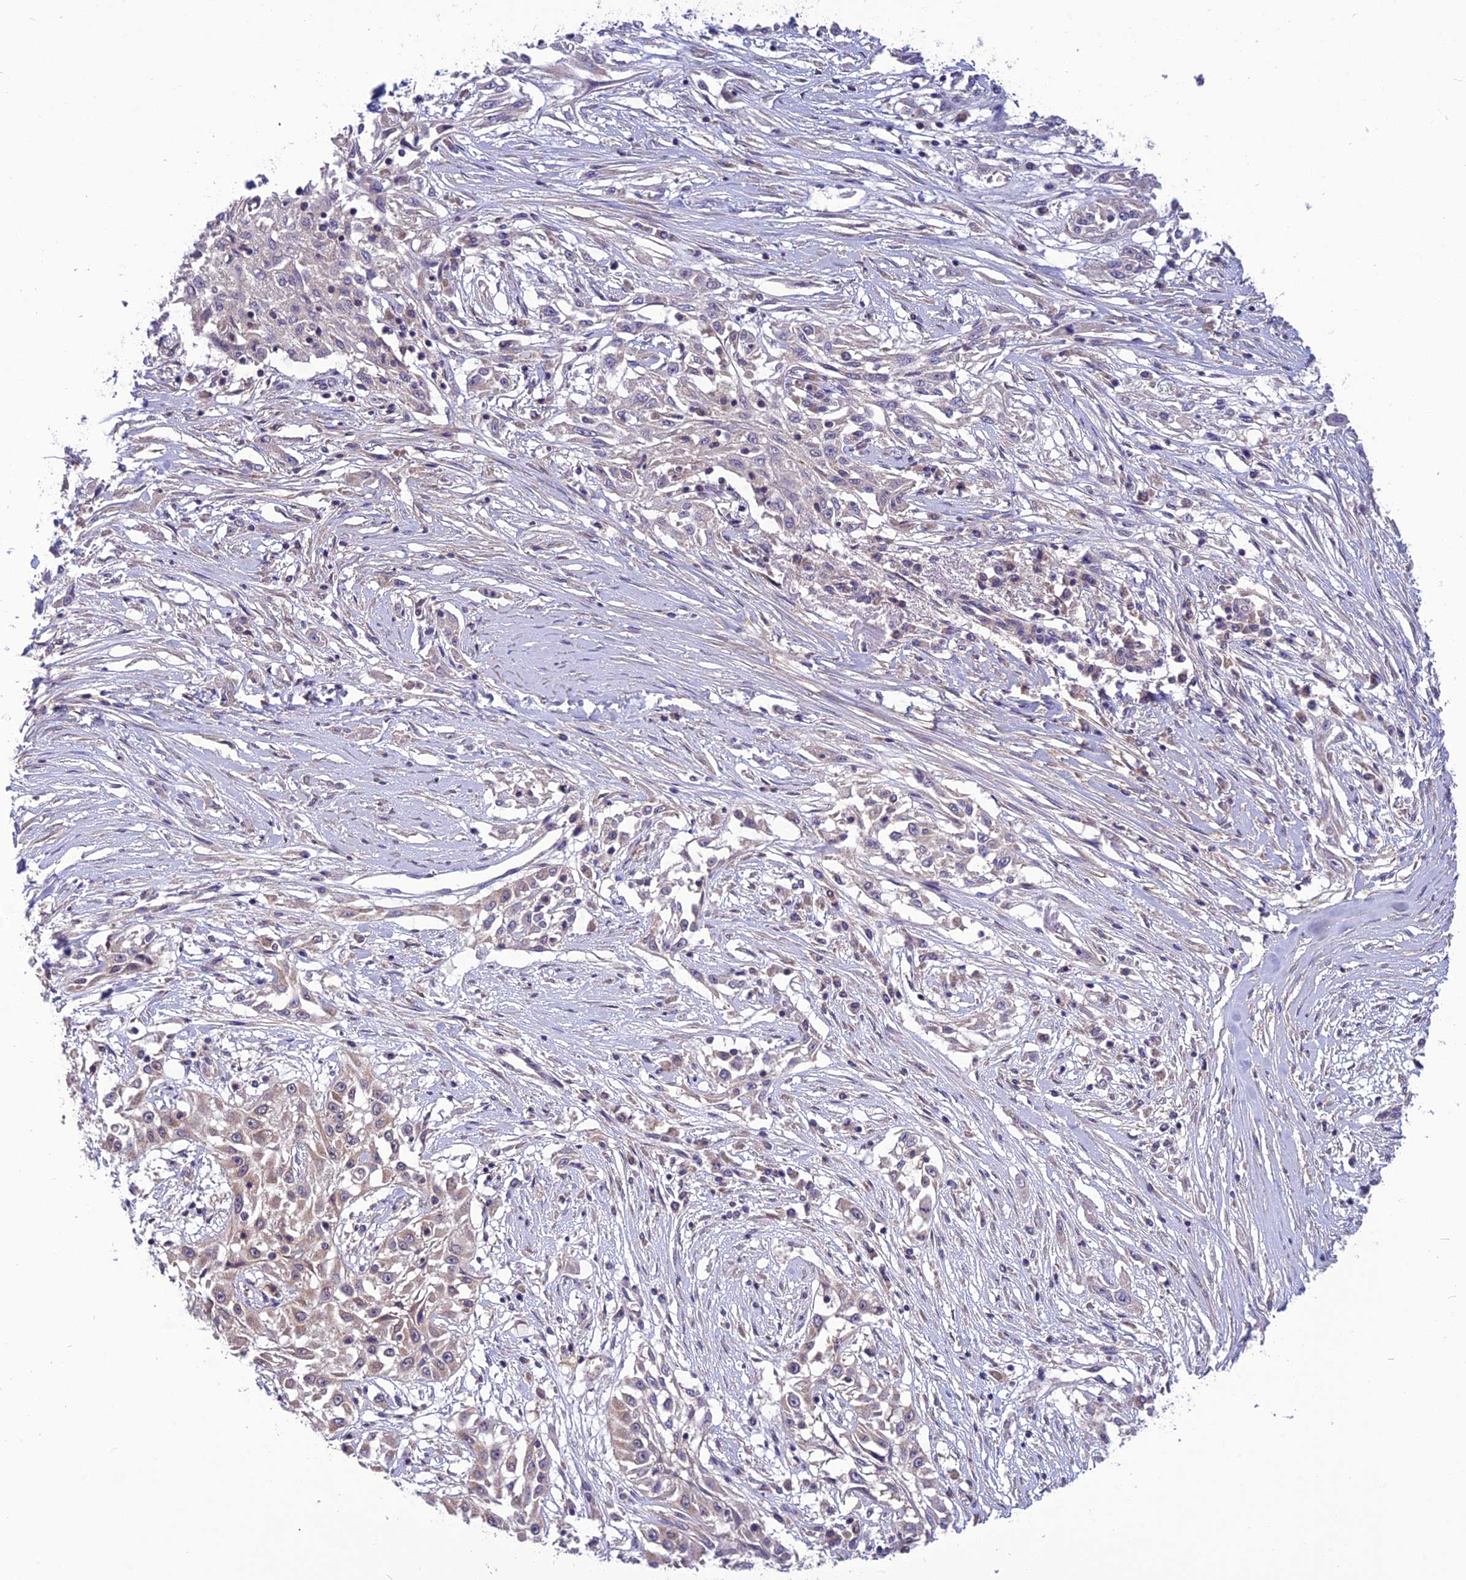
{"staining": {"intensity": "negative", "quantity": "none", "location": "none"}, "tissue": "skin cancer", "cell_type": "Tumor cells", "image_type": "cancer", "snomed": [{"axis": "morphology", "description": "Squamous cell carcinoma, NOS"}, {"axis": "morphology", "description": "Squamous cell carcinoma, metastatic, NOS"}, {"axis": "topography", "description": "Skin"}, {"axis": "topography", "description": "Lymph node"}], "caption": "The image exhibits no significant positivity in tumor cells of skin cancer.", "gene": "PSMF1", "patient": {"sex": "male", "age": 75}}